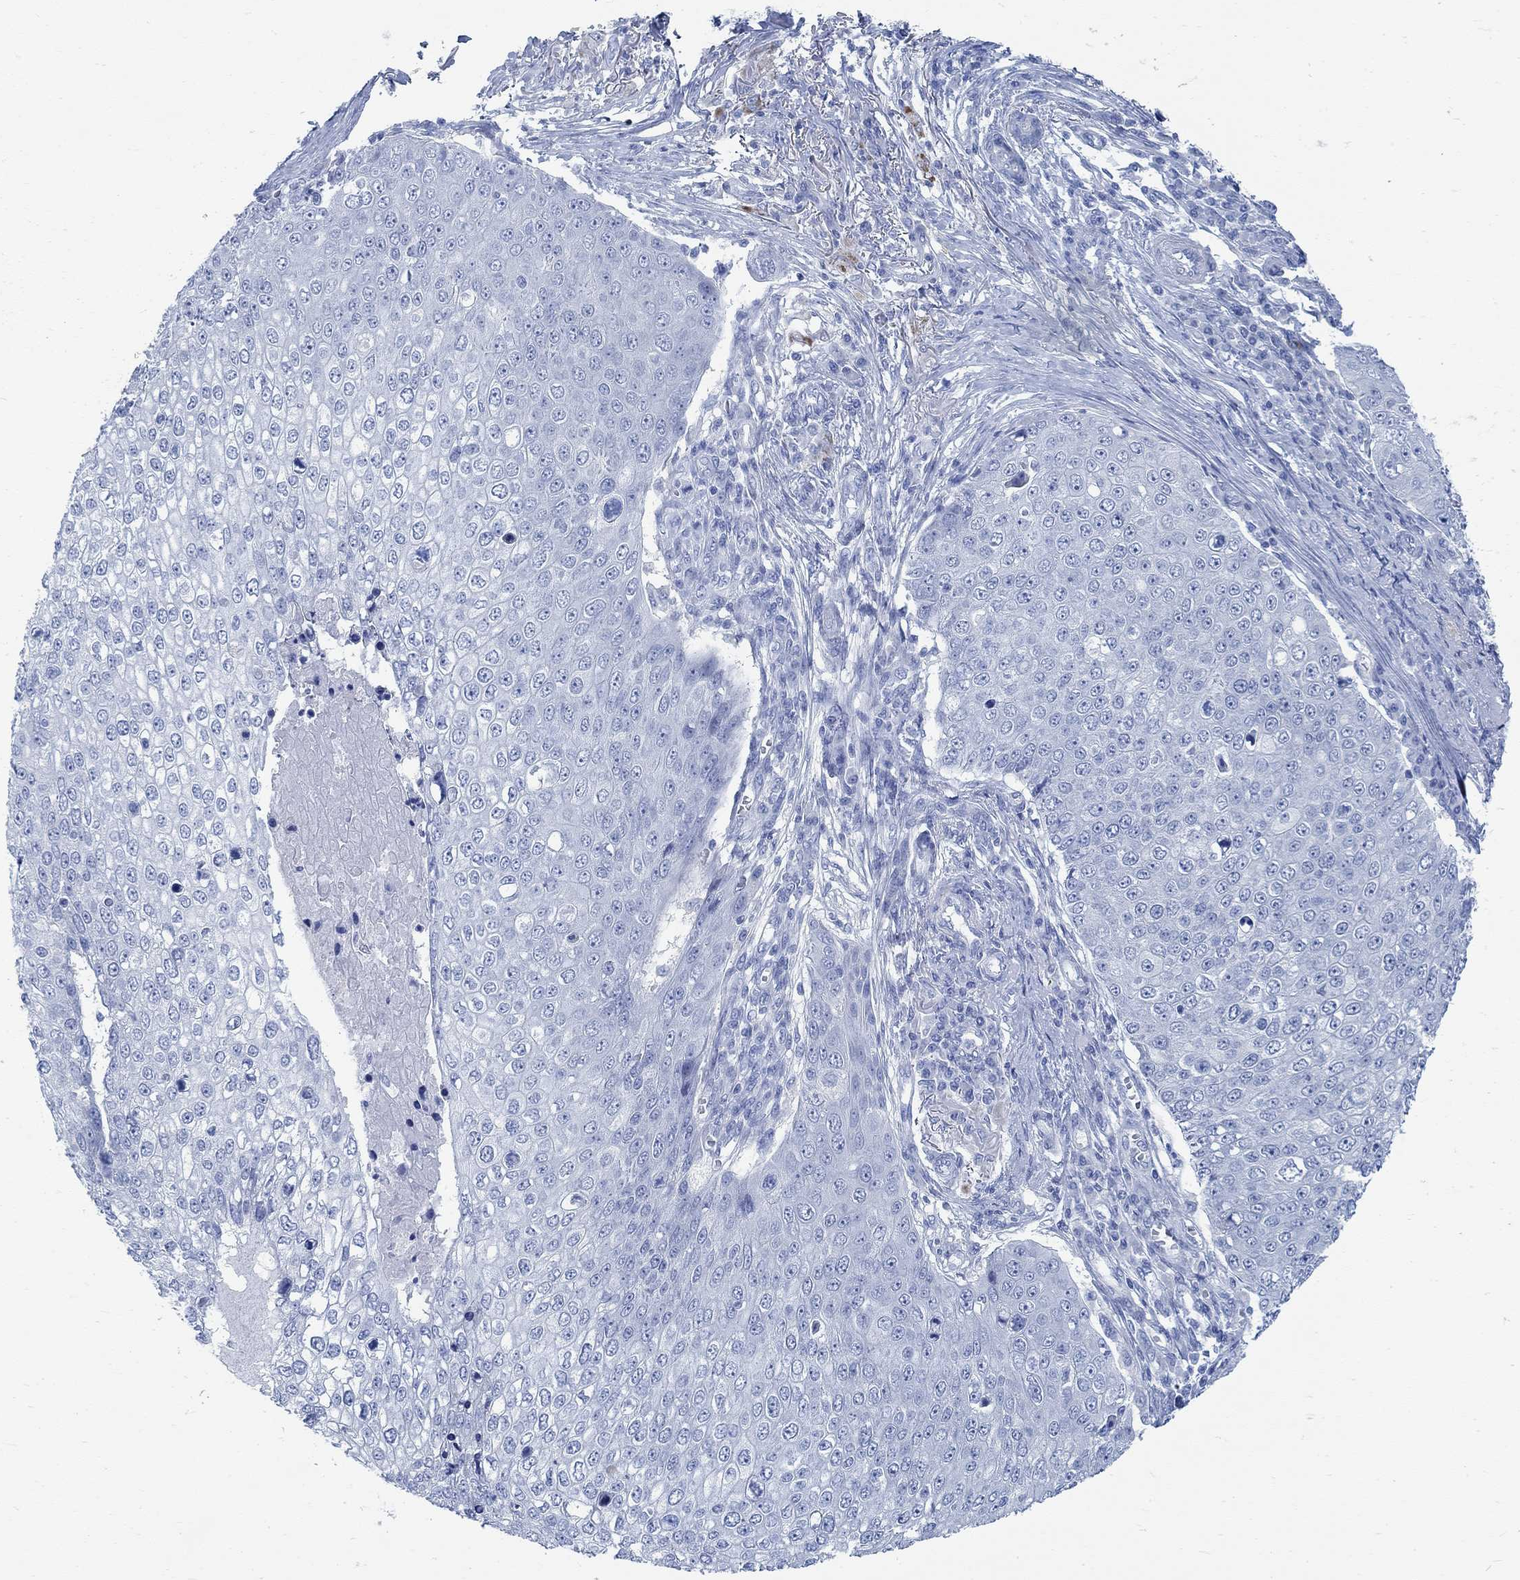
{"staining": {"intensity": "negative", "quantity": "none", "location": "none"}, "tissue": "skin cancer", "cell_type": "Tumor cells", "image_type": "cancer", "snomed": [{"axis": "morphology", "description": "Squamous cell carcinoma, NOS"}, {"axis": "topography", "description": "Skin"}], "caption": "IHC image of neoplastic tissue: skin cancer (squamous cell carcinoma) stained with DAB (3,3'-diaminobenzidine) reveals no significant protein staining in tumor cells. The staining was performed using DAB (3,3'-diaminobenzidine) to visualize the protein expression in brown, while the nuclei were stained in blue with hematoxylin (Magnification: 20x).", "gene": "RBM20", "patient": {"sex": "male", "age": 71}}